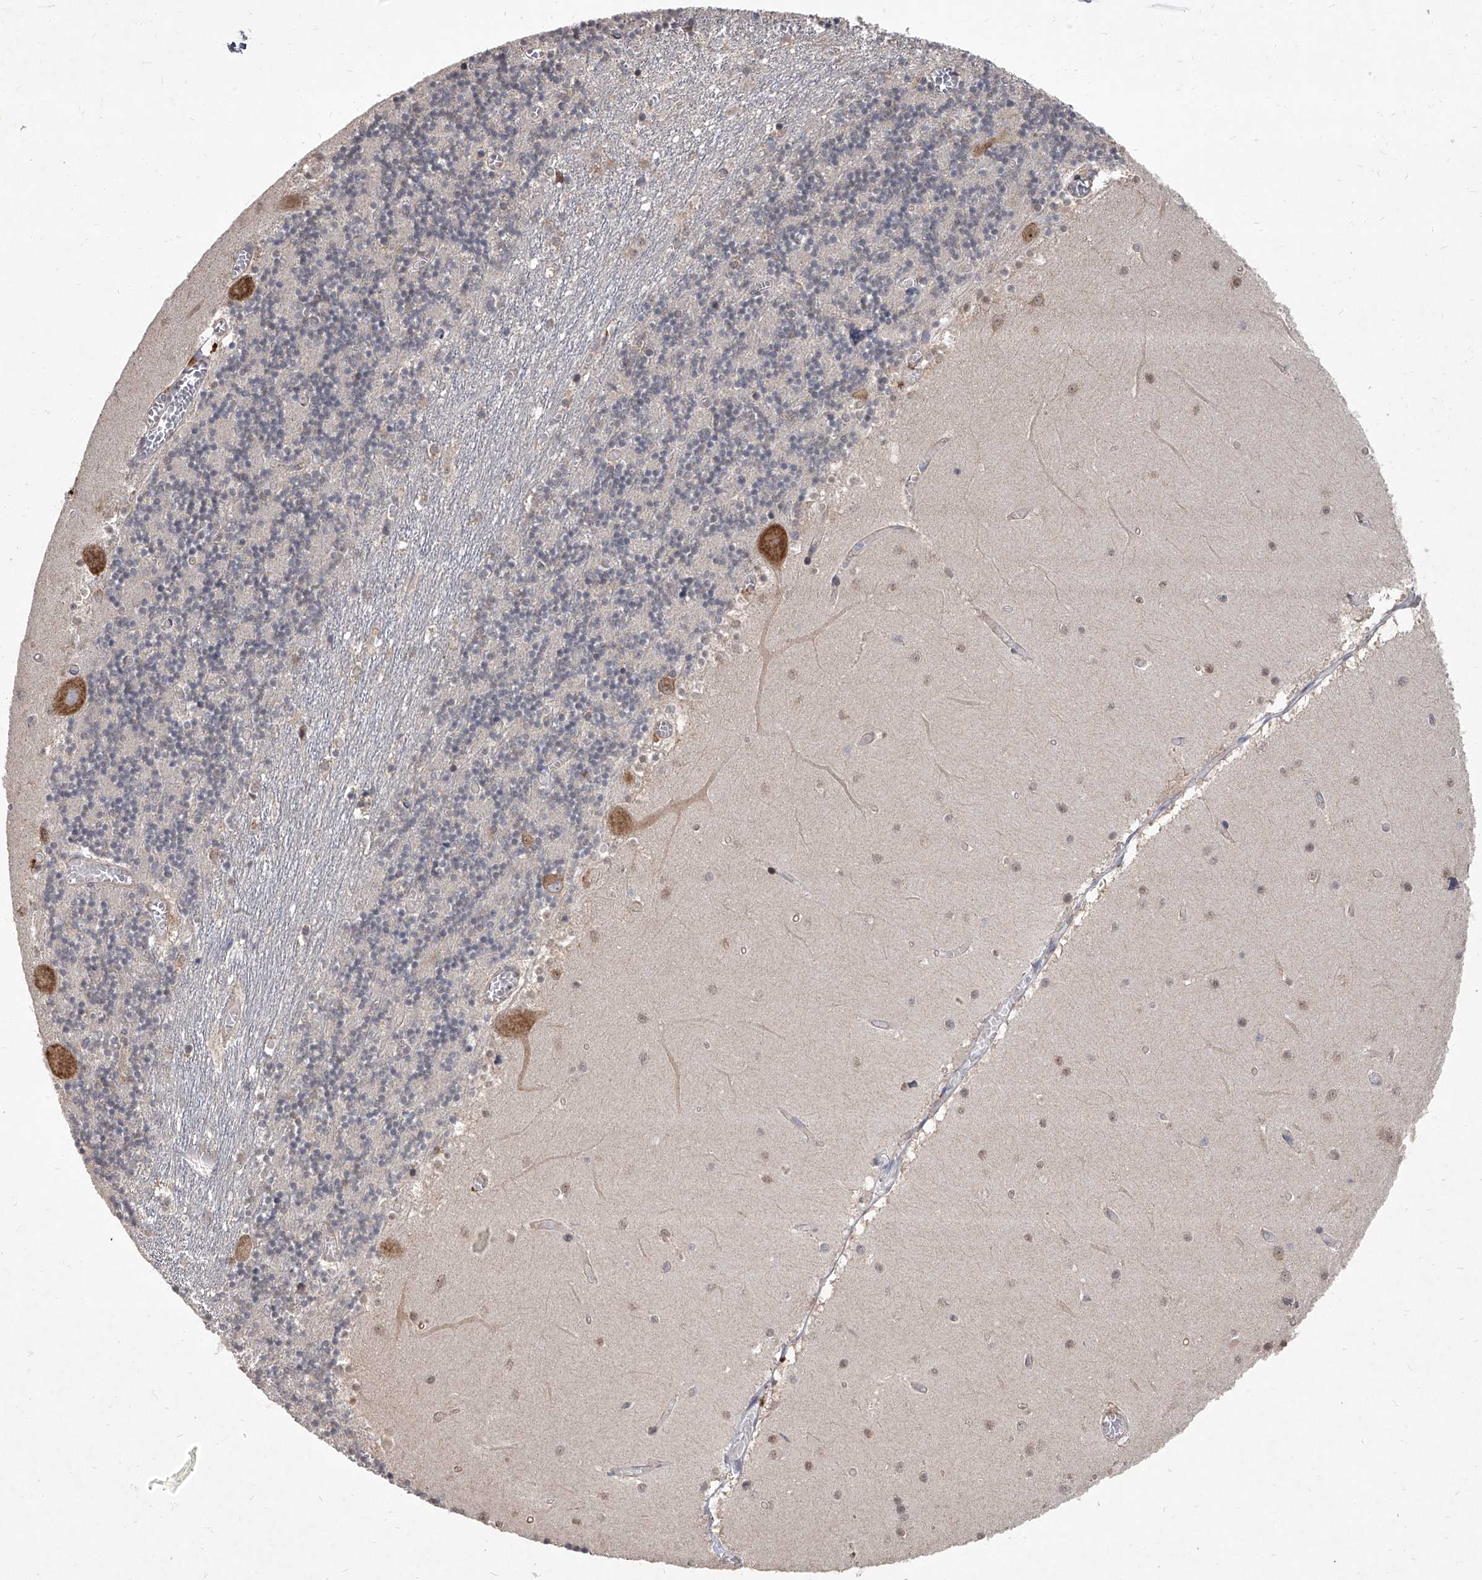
{"staining": {"intensity": "negative", "quantity": "none", "location": "none"}, "tissue": "cerebellum", "cell_type": "Cells in granular layer", "image_type": "normal", "snomed": [{"axis": "morphology", "description": "Normal tissue, NOS"}, {"axis": "topography", "description": "Cerebellum"}], "caption": "DAB immunohistochemical staining of benign human cerebellum reveals no significant expression in cells in granular layer. The staining is performed using DAB (3,3'-diaminobenzidine) brown chromogen with nuclei counter-stained in using hematoxylin.", "gene": "EIF2S2", "patient": {"sex": "female", "age": 28}}